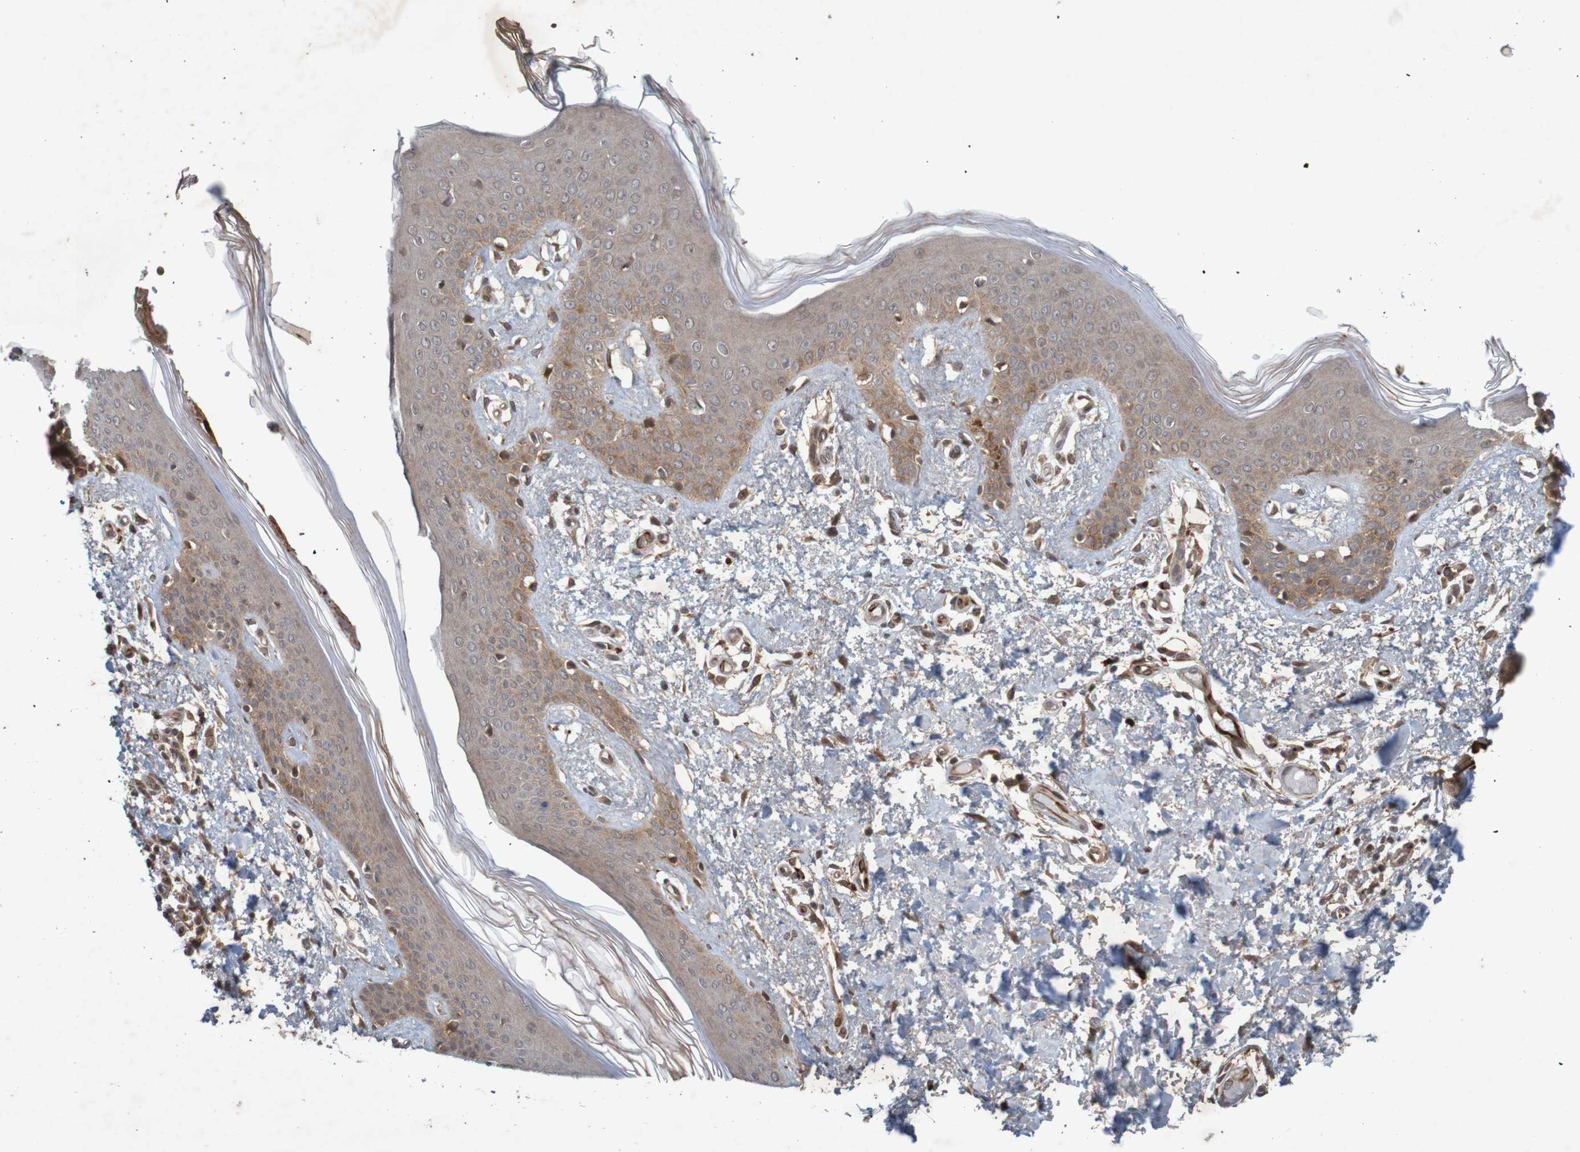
{"staining": {"intensity": "moderate", "quantity": ">75%", "location": "cytoplasmic/membranous"}, "tissue": "skin", "cell_type": "Fibroblasts", "image_type": "normal", "snomed": [{"axis": "morphology", "description": "Normal tissue, NOS"}, {"axis": "topography", "description": "Skin"}], "caption": "About >75% of fibroblasts in unremarkable skin exhibit moderate cytoplasmic/membranous protein expression as visualized by brown immunohistochemical staining.", "gene": "ARHGEF11", "patient": {"sex": "male", "age": 53}}